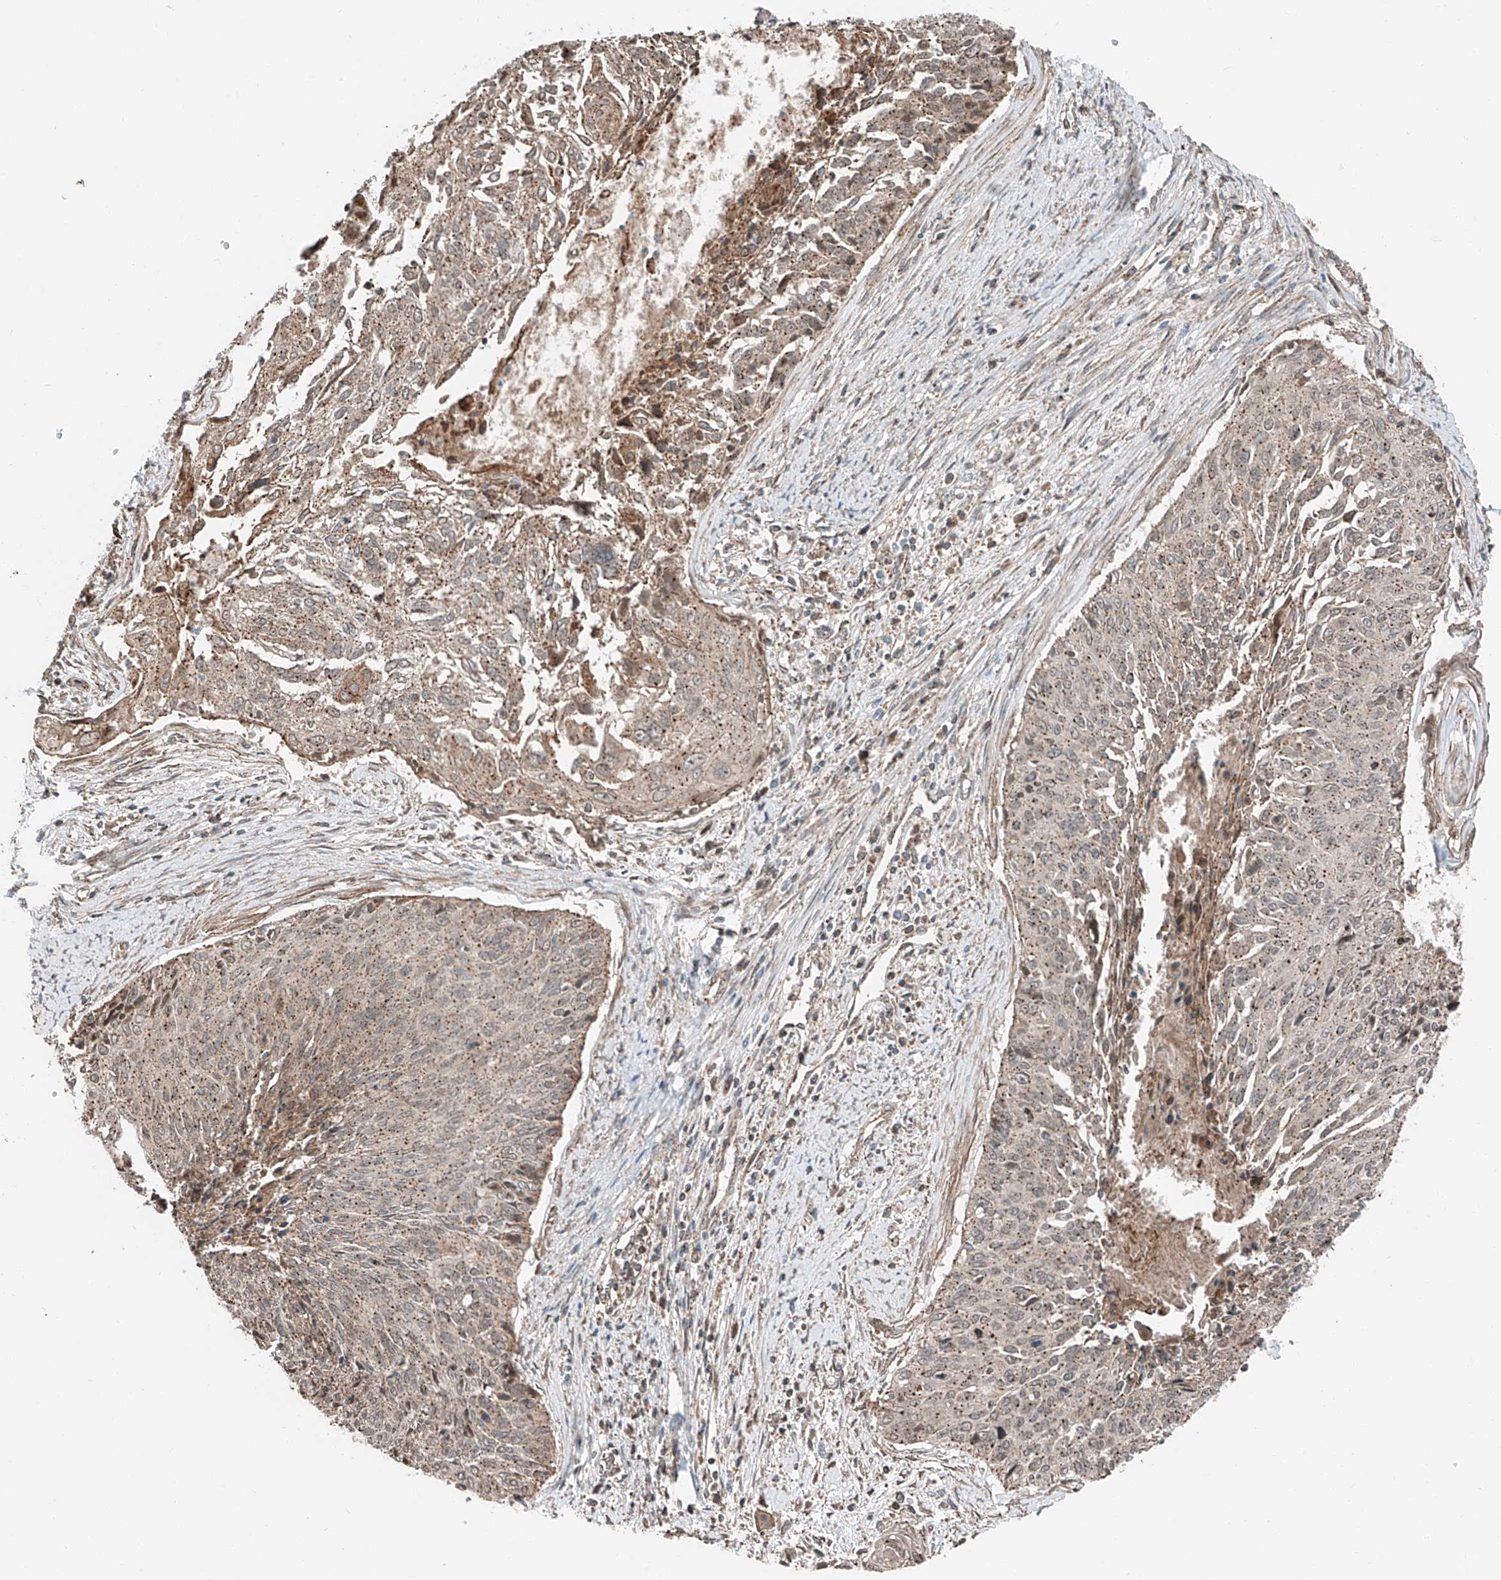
{"staining": {"intensity": "weak", "quantity": ">75%", "location": "cytoplasmic/membranous"}, "tissue": "cervical cancer", "cell_type": "Tumor cells", "image_type": "cancer", "snomed": [{"axis": "morphology", "description": "Squamous cell carcinoma, NOS"}, {"axis": "topography", "description": "Cervix"}], "caption": "Immunohistochemical staining of cervical cancer (squamous cell carcinoma) exhibits low levels of weak cytoplasmic/membranous protein positivity in about >75% of tumor cells.", "gene": "CEP162", "patient": {"sex": "female", "age": 55}}